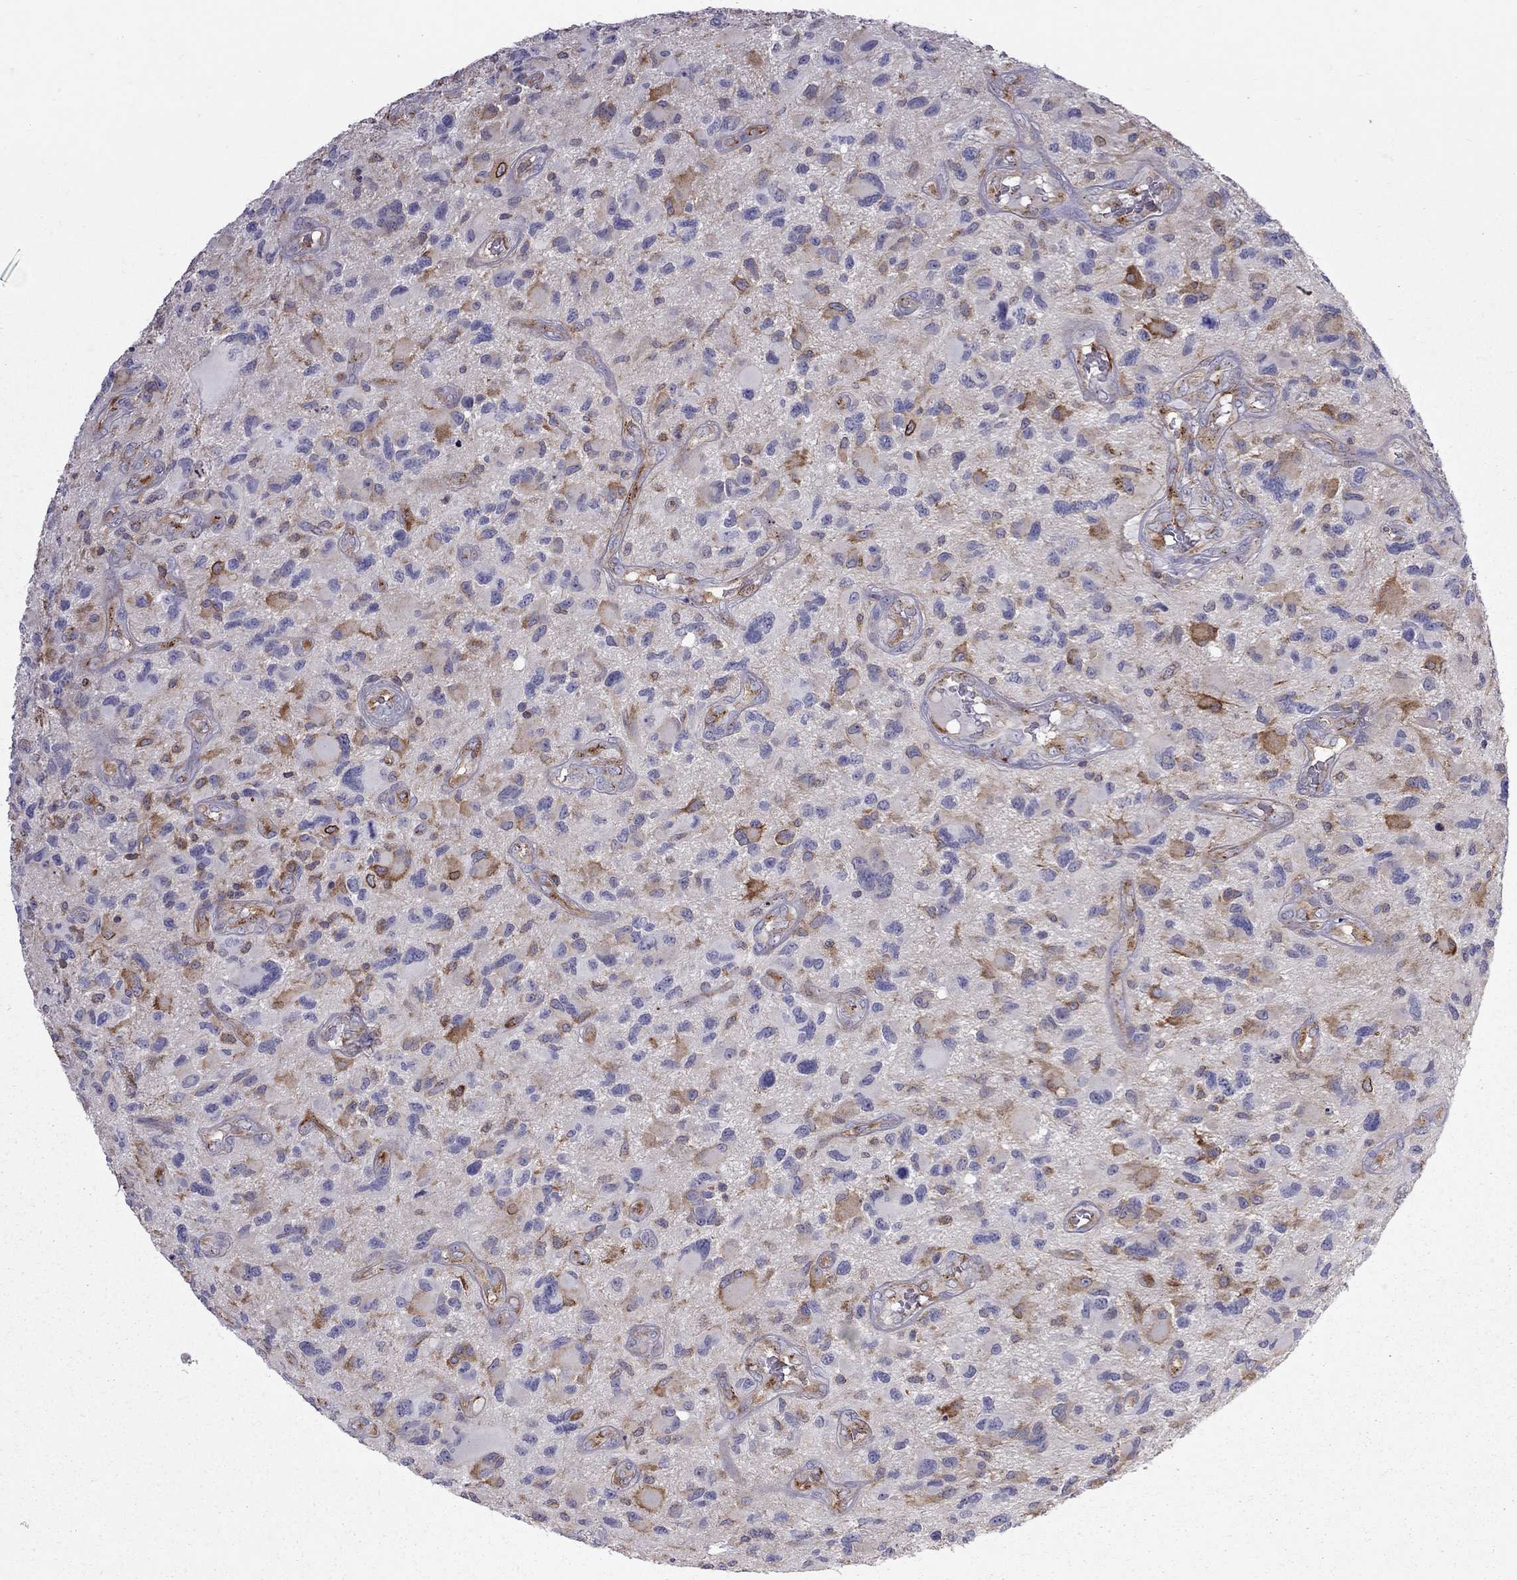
{"staining": {"intensity": "negative", "quantity": "none", "location": "none"}, "tissue": "glioma", "cell_type": "Tumor cells", "image_type": "cancer", "snomed": [{"axis": "morphology", "description": "Glioma, malignant, NOS"}, {"axis": "morphology", "description": "Glioma, malignant, High grade"}, {"axis": "topography", "description": "Brain"}], "caption": "Immunohistochemistry (IHC) photomicrograph of neoplastic tissue: glioma (malignant) stained with DAB shows no significant protein staining in tumor cells.", "gene": "EIF4E3", "patient": {"sex": "female", "age": 71}}